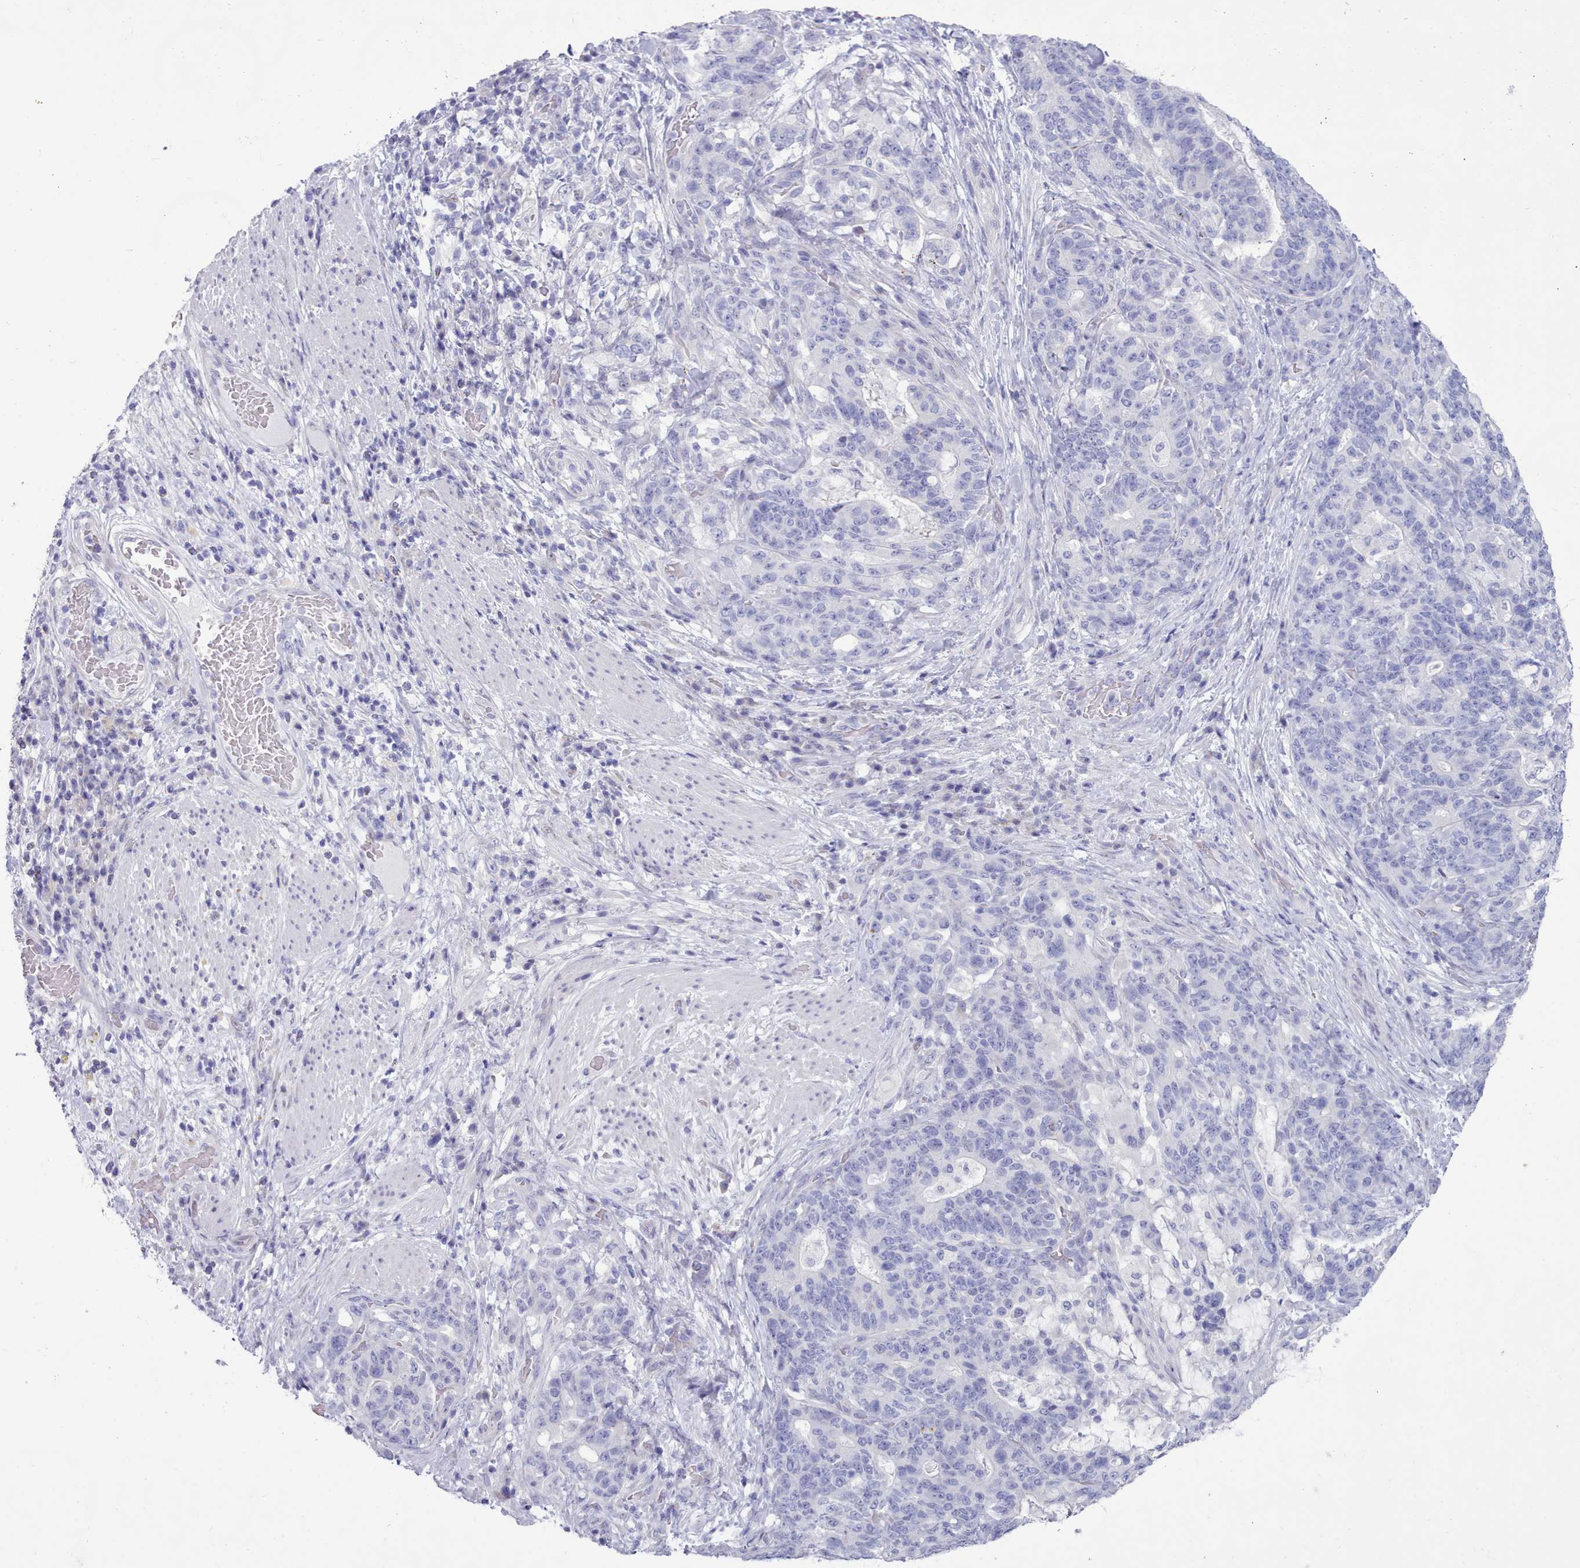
{"staining": {"intensity": "negative", "quantity": "none", "location": "none"}, "tissue": "stomach cancer", "cell_type": "Tumor cells", "image_type": "cancer", "snomed": [{"axis": "morphology", "description": "Normal tissue, NOS"}, {"axis": "morphology", "description": "Adenocarcinoma, NOS"}, {"axis": "topography", "description": "Stomach"}], "caption": "The immunohistochemistry photomicrograph has no significant staining in tumor cells of stomach adenocarcinoma tissue. Nuclei are stained in blue.", "gene": "TMEM253", "patient": {"sex": "female", "age": 64}}